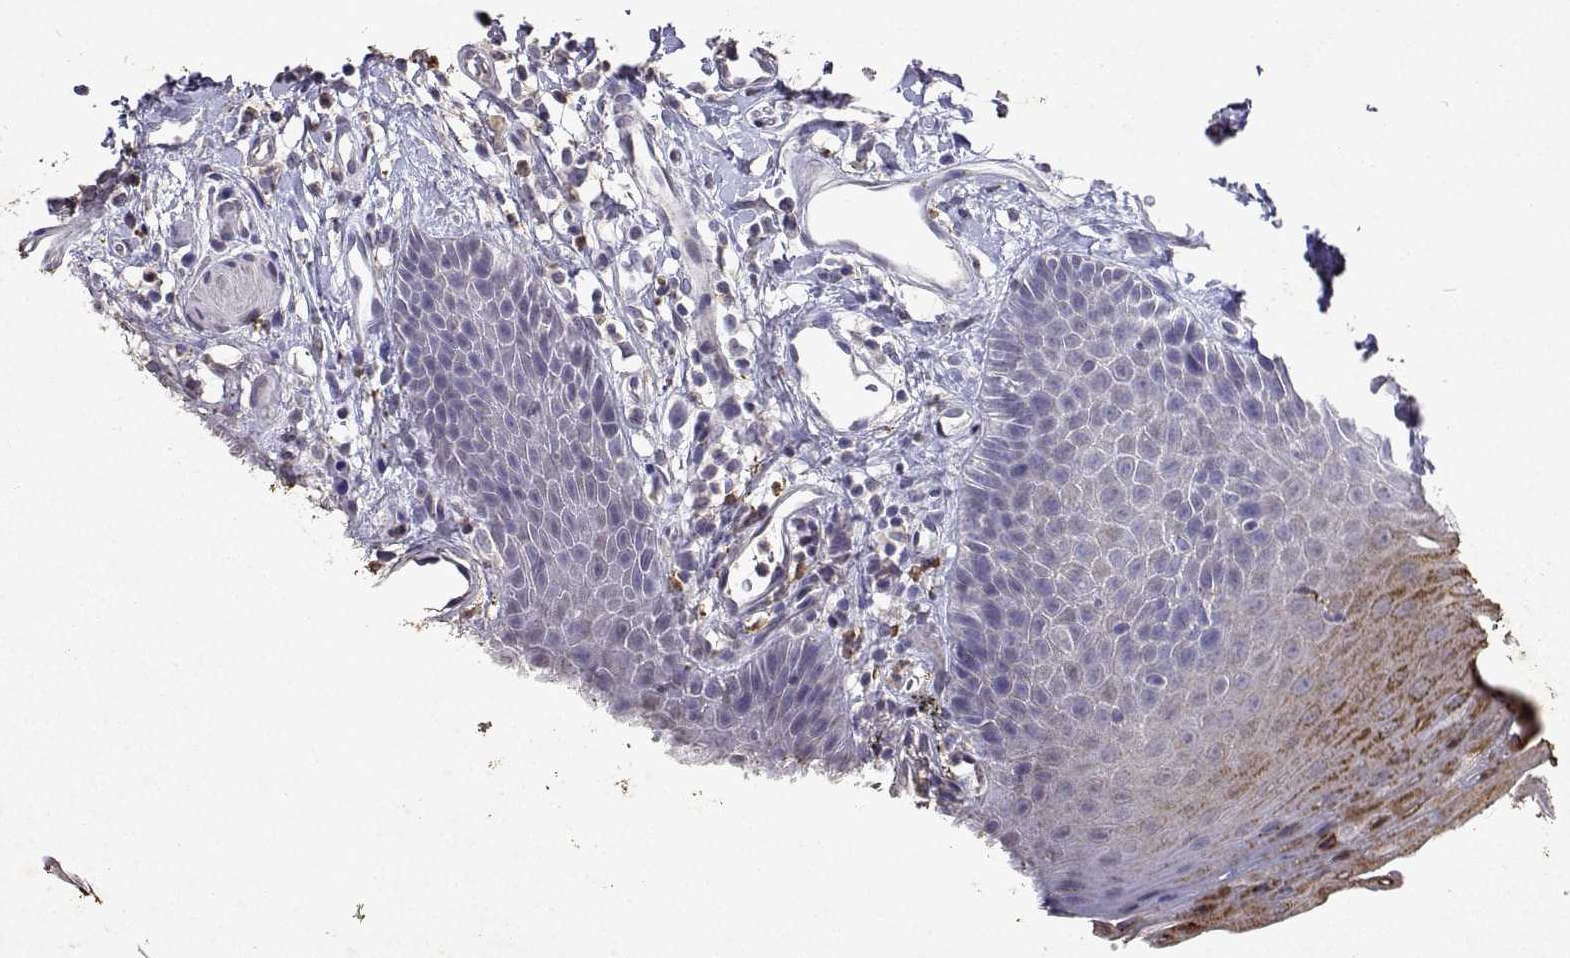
{"staining": {"intensity": "moderate", "quantity": "25%-75%", "location": "cytoplasmic/membranous"}, "tissue": "oral mucosa", "cell_type": "Squamous epithelial cells", "image_type": "normal", "snomed": [{"axis": "morphology", "description": "Normal tissue, NOS"}, {"axis": "topography", "description": "Oral tissue"}, {"axis": "topography", "description": "Tounge, NOS"}], "caption": "DAB (3,3'-diaminobenzidine) immunohistochemical staining of benign oral mucosa reveals moderate cytoplasmic/membranous protein staining in approximately 25%-75% of squamous epithelial cells.", "gene": "DUSP28", "patient": {"sex": "female", "age": 59}}